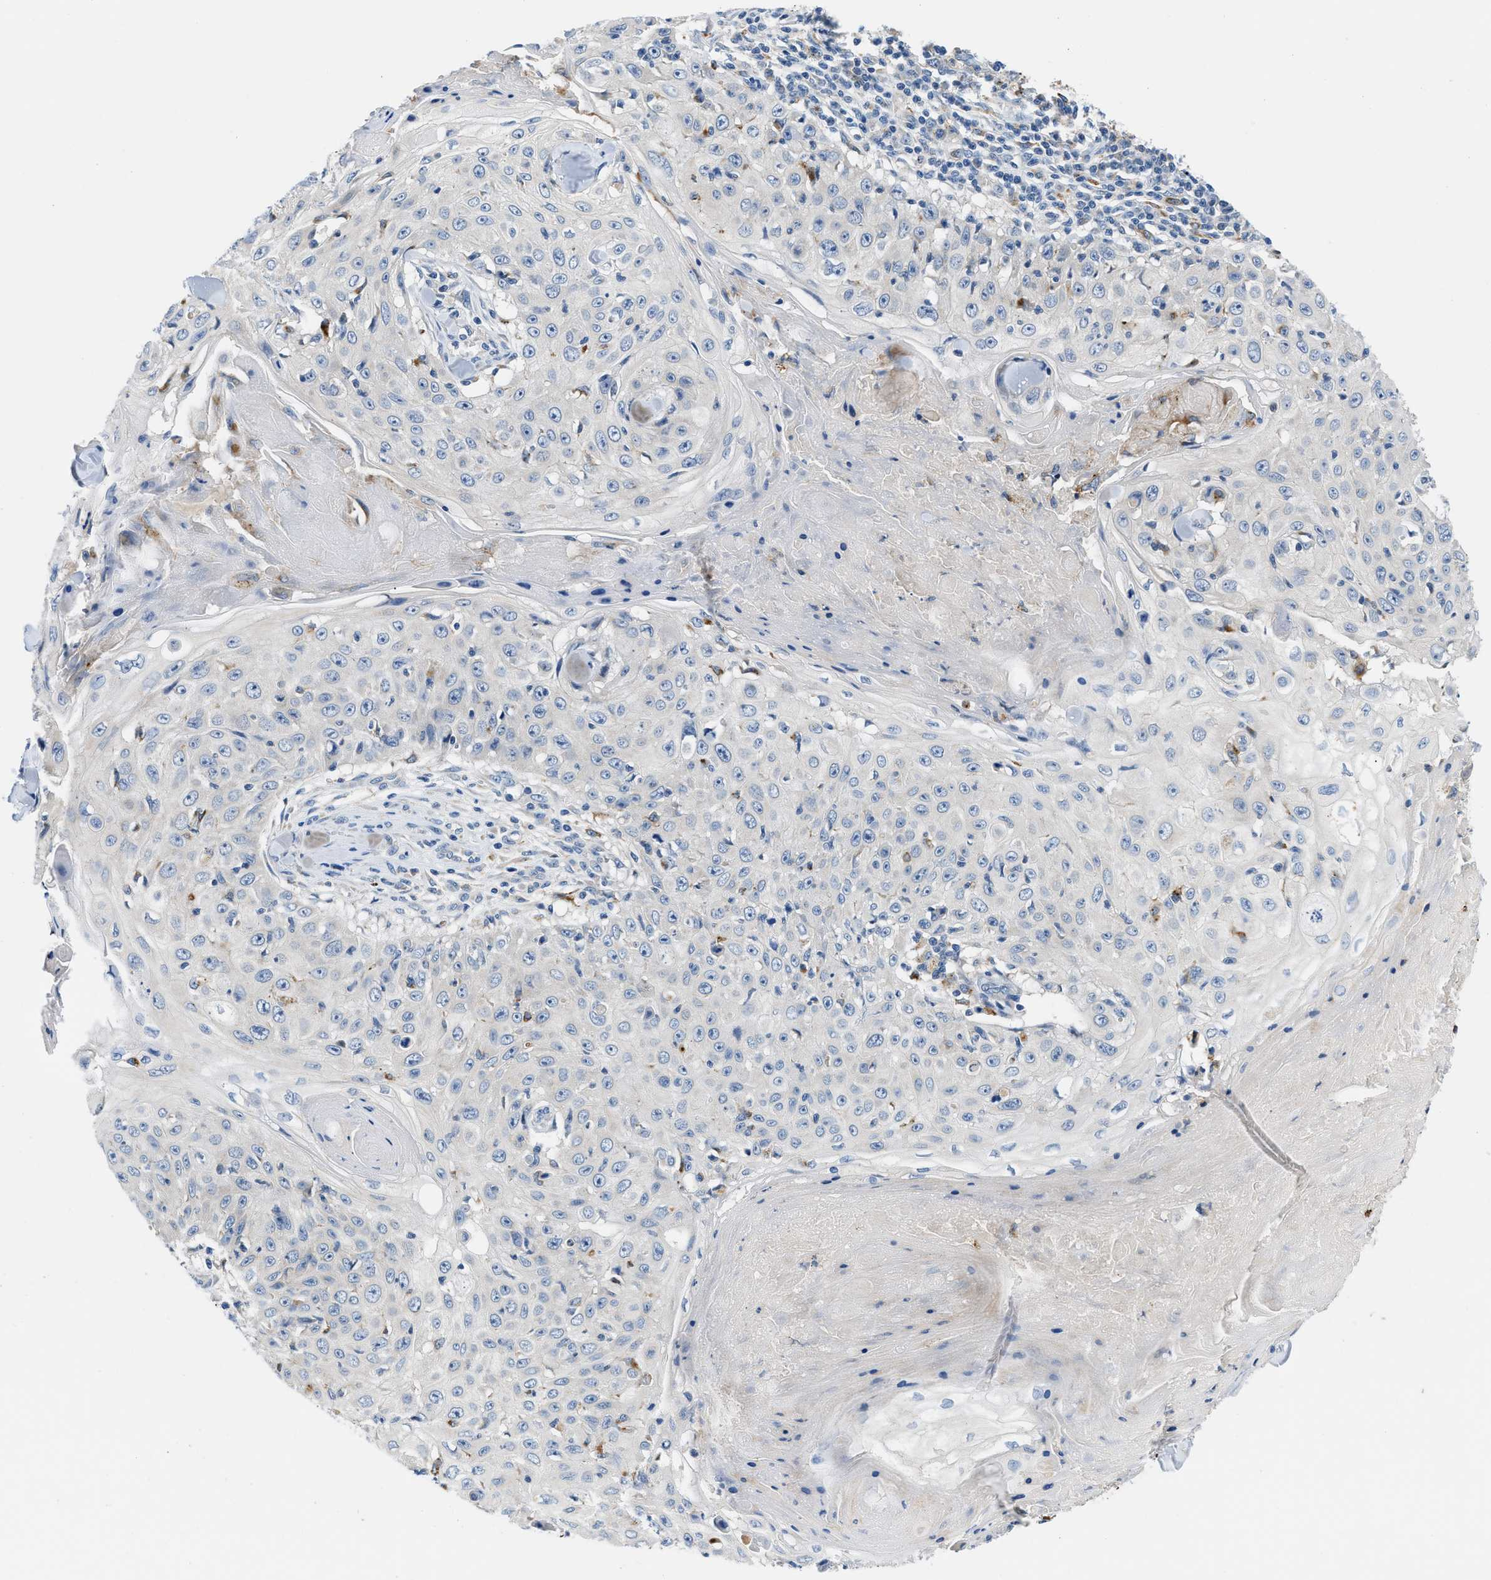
{"staining": {"intensity": "negative", "quantity": "none", "location": "none"}, "tissue": "skin cancer", "cell_type": "Tumor cells", "image_type": "cancer", "snomed": [{"axis": "morphology", "description": "Squamous cell carcinoma, NOS"}, {"axis": "topography", "description": "Skin"}], "caption": "An immunohistochemistry photomicrograph of skin cancer (squamous cell carcinoma) is shown. There is no staining in tumor cells of skin cancer (squamous cell carcinoma).", "gene": "ADGRE3", "patient": {"sex": "male", "age": 86}}